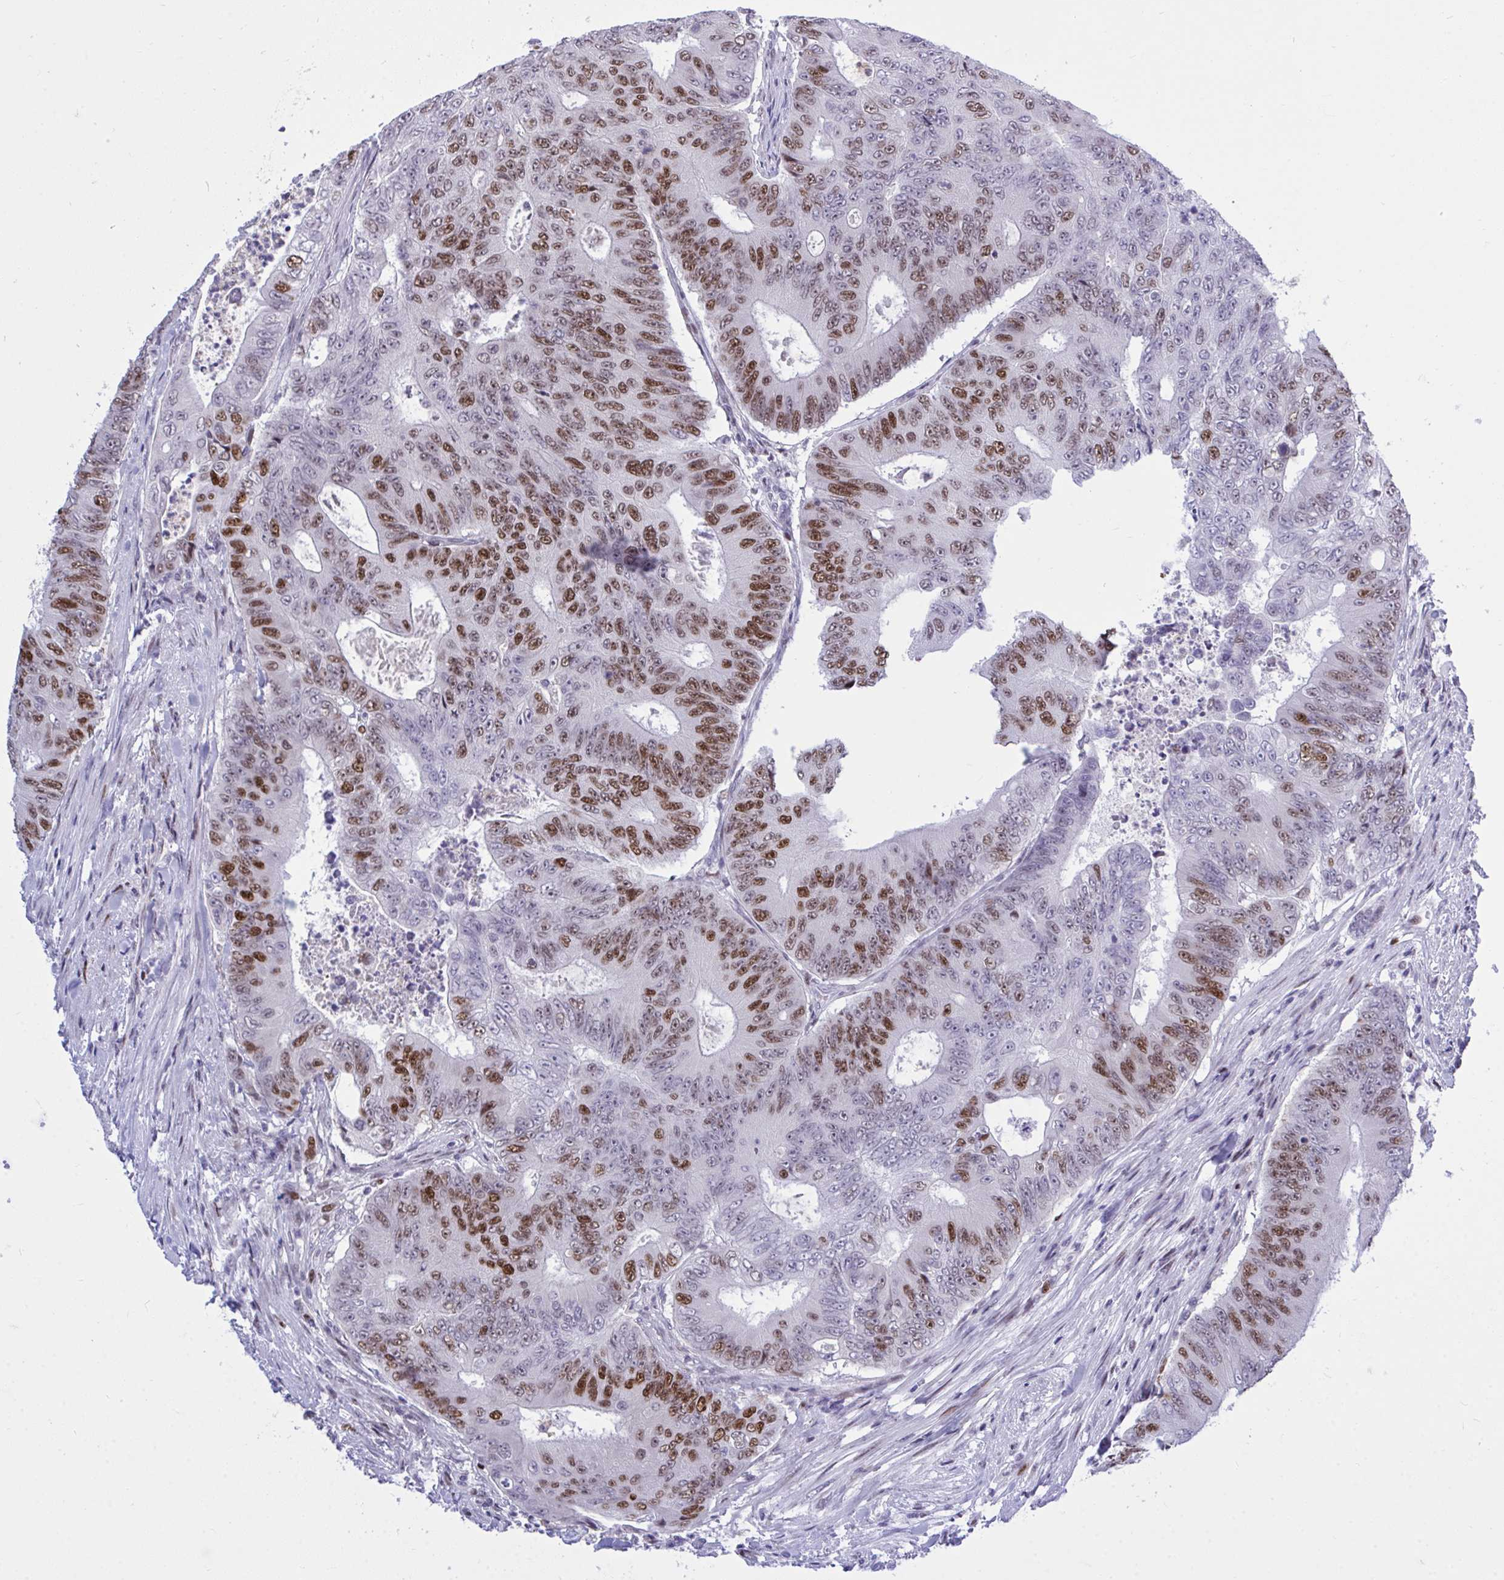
{"staining": {"intensity": "moderate", "quantity": "25%-75%", "location": "nuclear"}, "tissue": "colorectal cancer", "cell_type": "Tumor cells", "image_type": "cancer", "snomed": [{"axis": "morphology", "description": "Adenocarcinoma, NOS"}, {"axis": "topography", "description": "Colon"}], "caption": "Tumor cells display medium levels of moderate nuclear staining in about 25%-75% of cells in human adenocarcinoma (colorectal).", "gene": "C1QL2", "patient": {"sex": "female", "age": 48}}